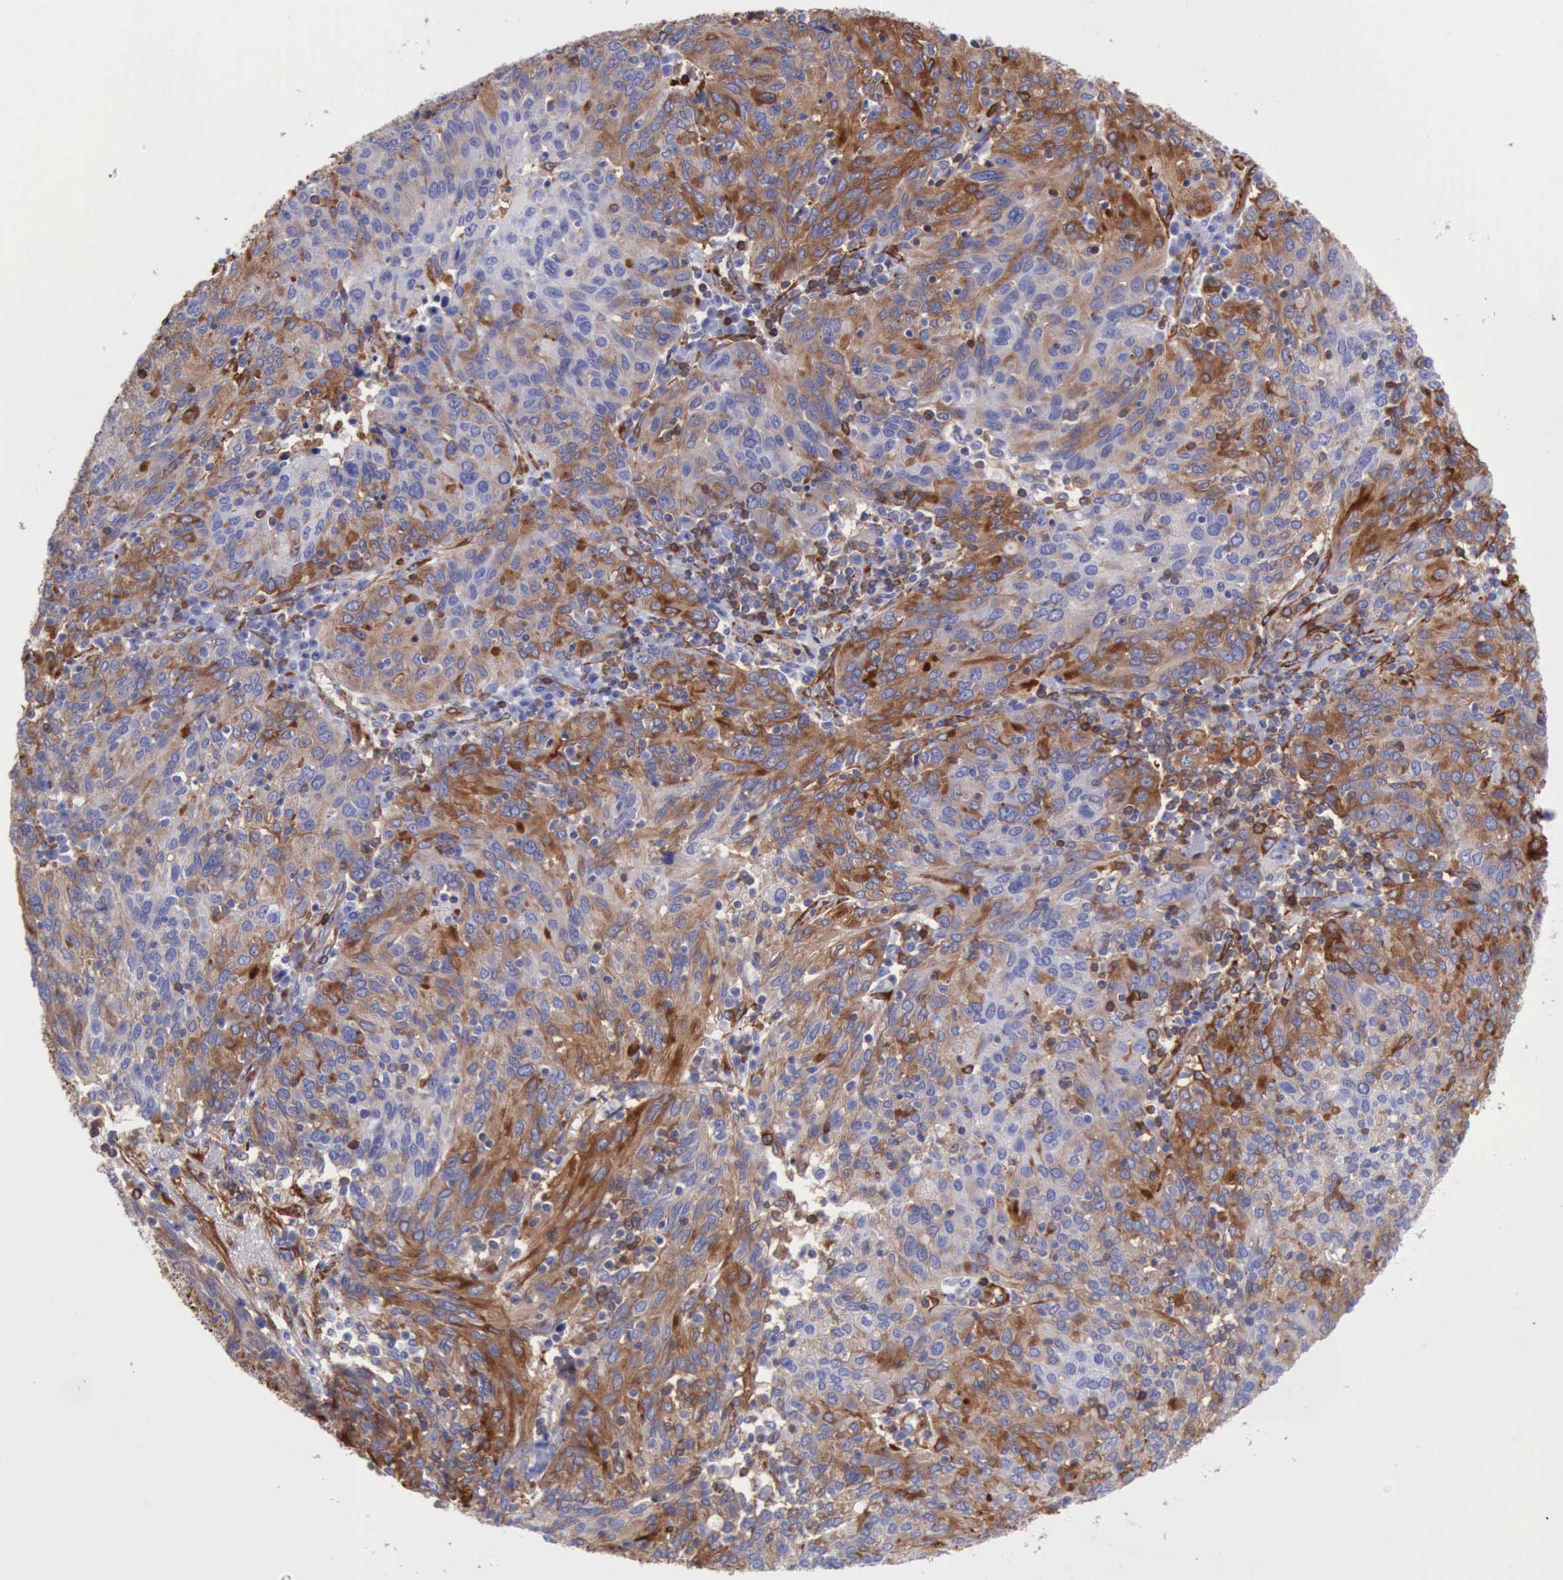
{"staining": {"intensity": "moderate", "quantity": "25%-75%", "location": "cytoplasmic/membranous"}, "tissue": "ovarian cancer", "cell_type": "Tumor cells", "image_type": "cancer", "snomed": [{"axis": "morphology", "description": "Carcinoma, endometroid"}, {"axis": "topography", "description": "Ovary"}], "caption": "This is a histology image of immunohistochemistry staining of ovarian endometroid carcinoma, which shows moderate positivity in the cytoplasmic/membranous of tumor cells.", "gene": "FLNA", "patient": {"sex": "female", "age": 50}}